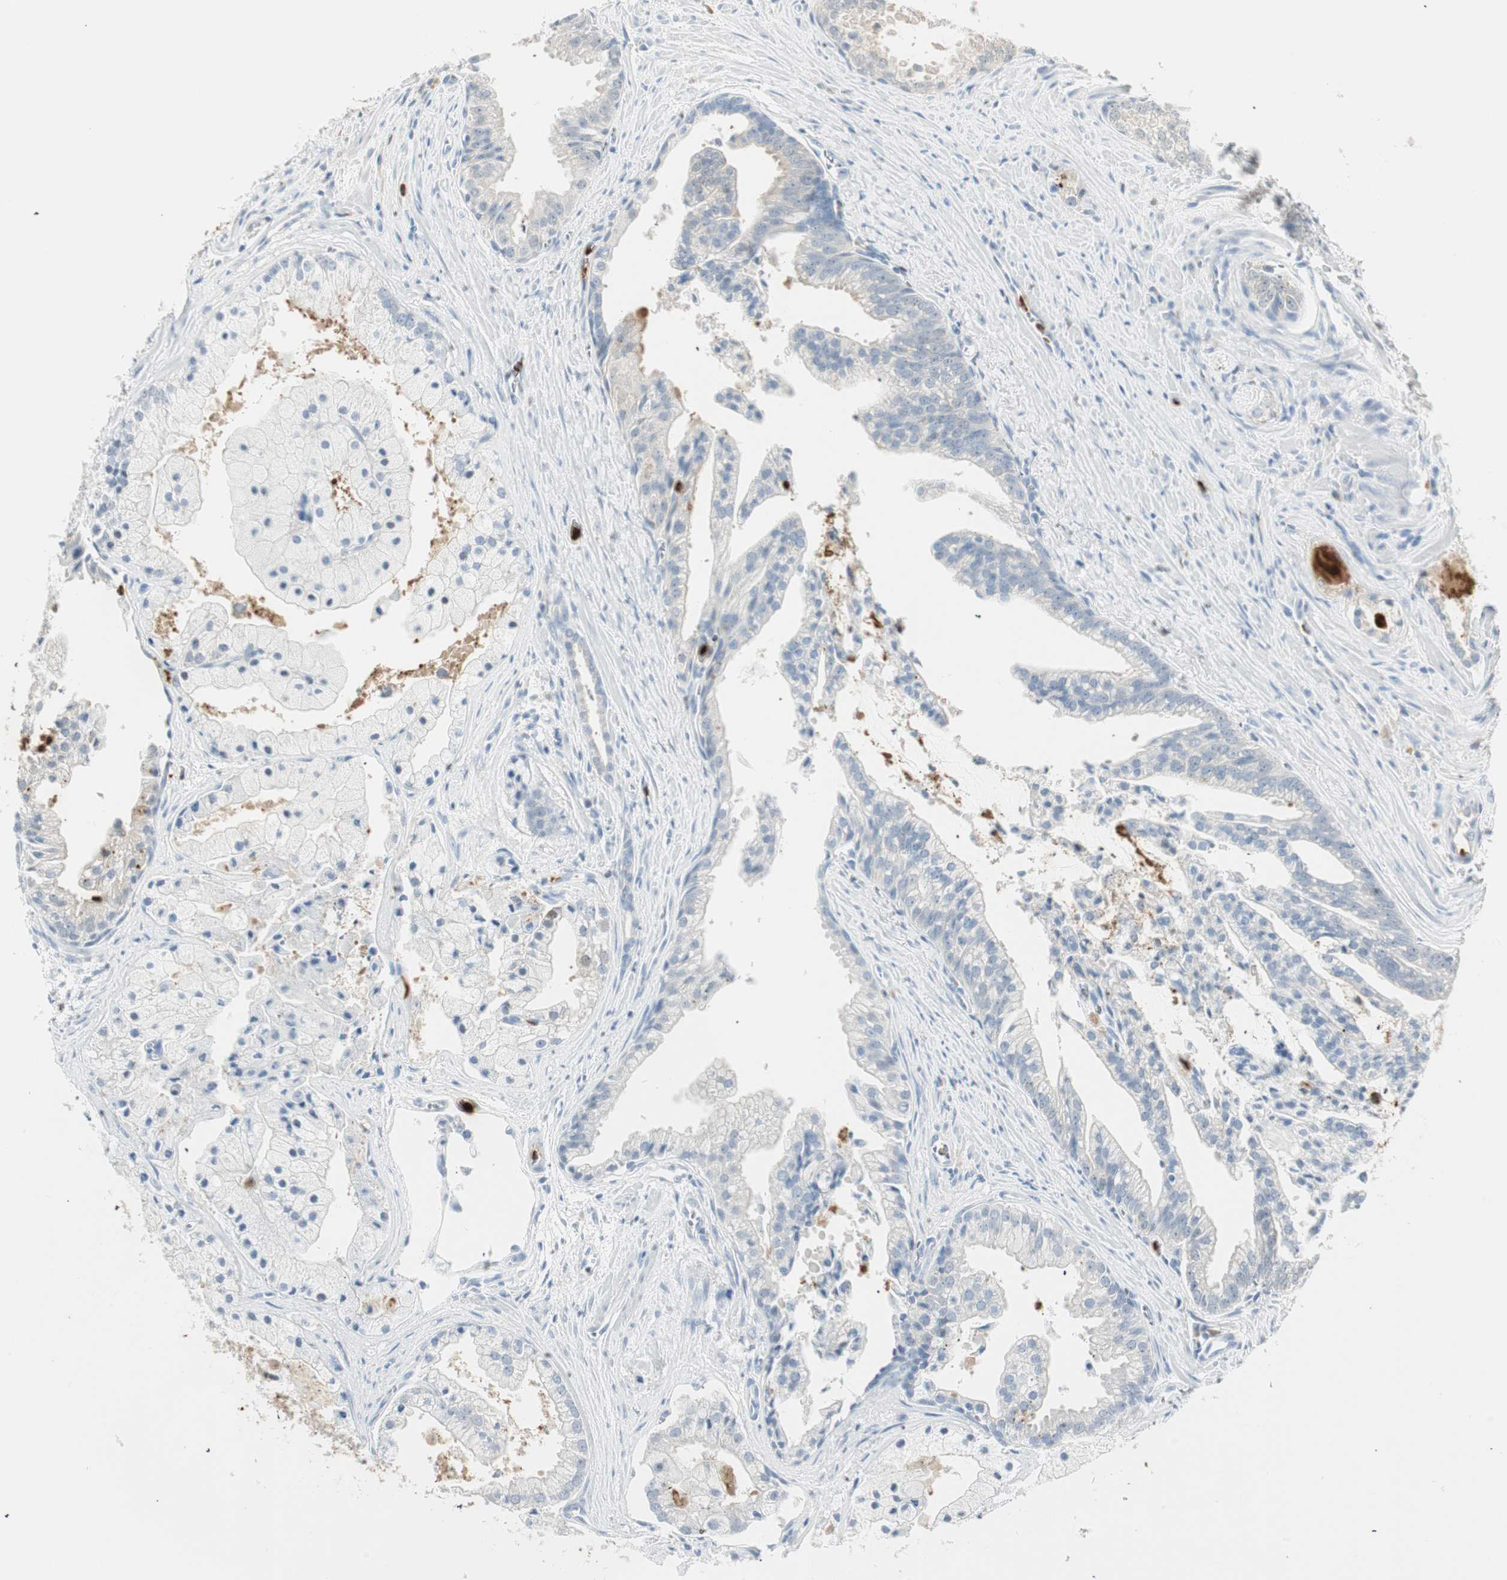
{"staining": {"intensity": "negative", "quantity": "none", "location": "none"}, "tissue": "prostate cancer", "cell_type": "Tumor cells", "image_type": "cancer", "snomed": [{"axis": "morphology", "description": "Adenocarcinoma, High grade"}, {"axis": "topography", "description": "Prostate"}], "caption": "Tumor cells are negative for protein expression in human adenocarcinoma (high-grade) (prostate).", "gene": "PRTN3", "patient": {"sex": "male", "age": 67}}